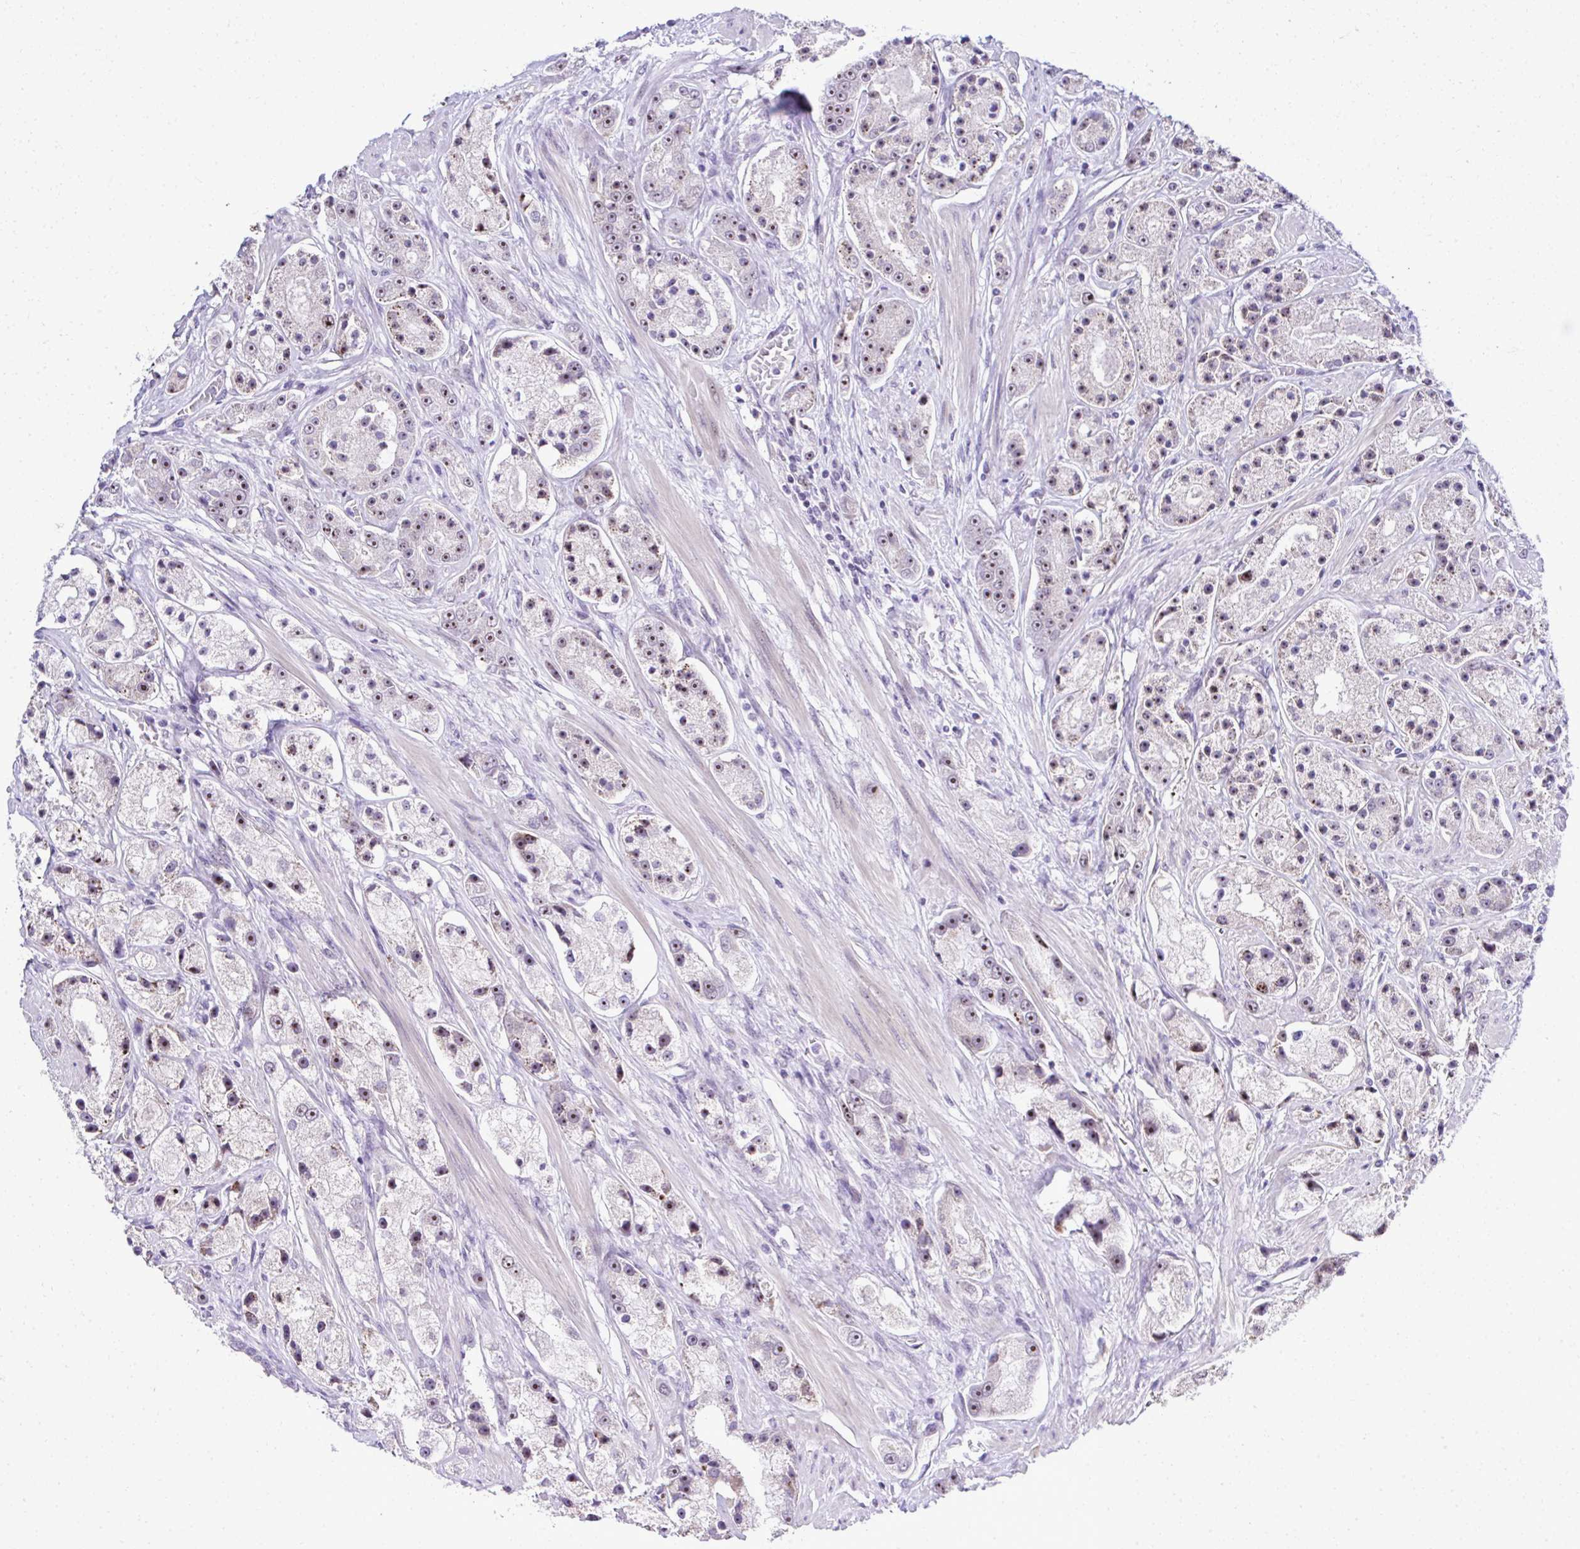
{"staining": {"intensity": "strong", "quantity": "25%-75%", "location": "nuclear"}, "tissue": "prostate cancer", "cell_type": "Tumor cells", "image_type": "cancer", "snomed": [{"axis": "morphology", "description": "Adenocarcinoma, High grade"}, {"axis": "topography", "description": "Prostate"}], "caption": "IHC image of neoplastic tissue: human adenocarcinoma (high-grade) (prostate) stained using immunohistochemistry shows high levels of strong protein expression localized specifically in the nuclear of tumor cells, appearing as a nuclear brown color.", "gene": "CEP72", "patient": {"sex": "male", "age": 67}}